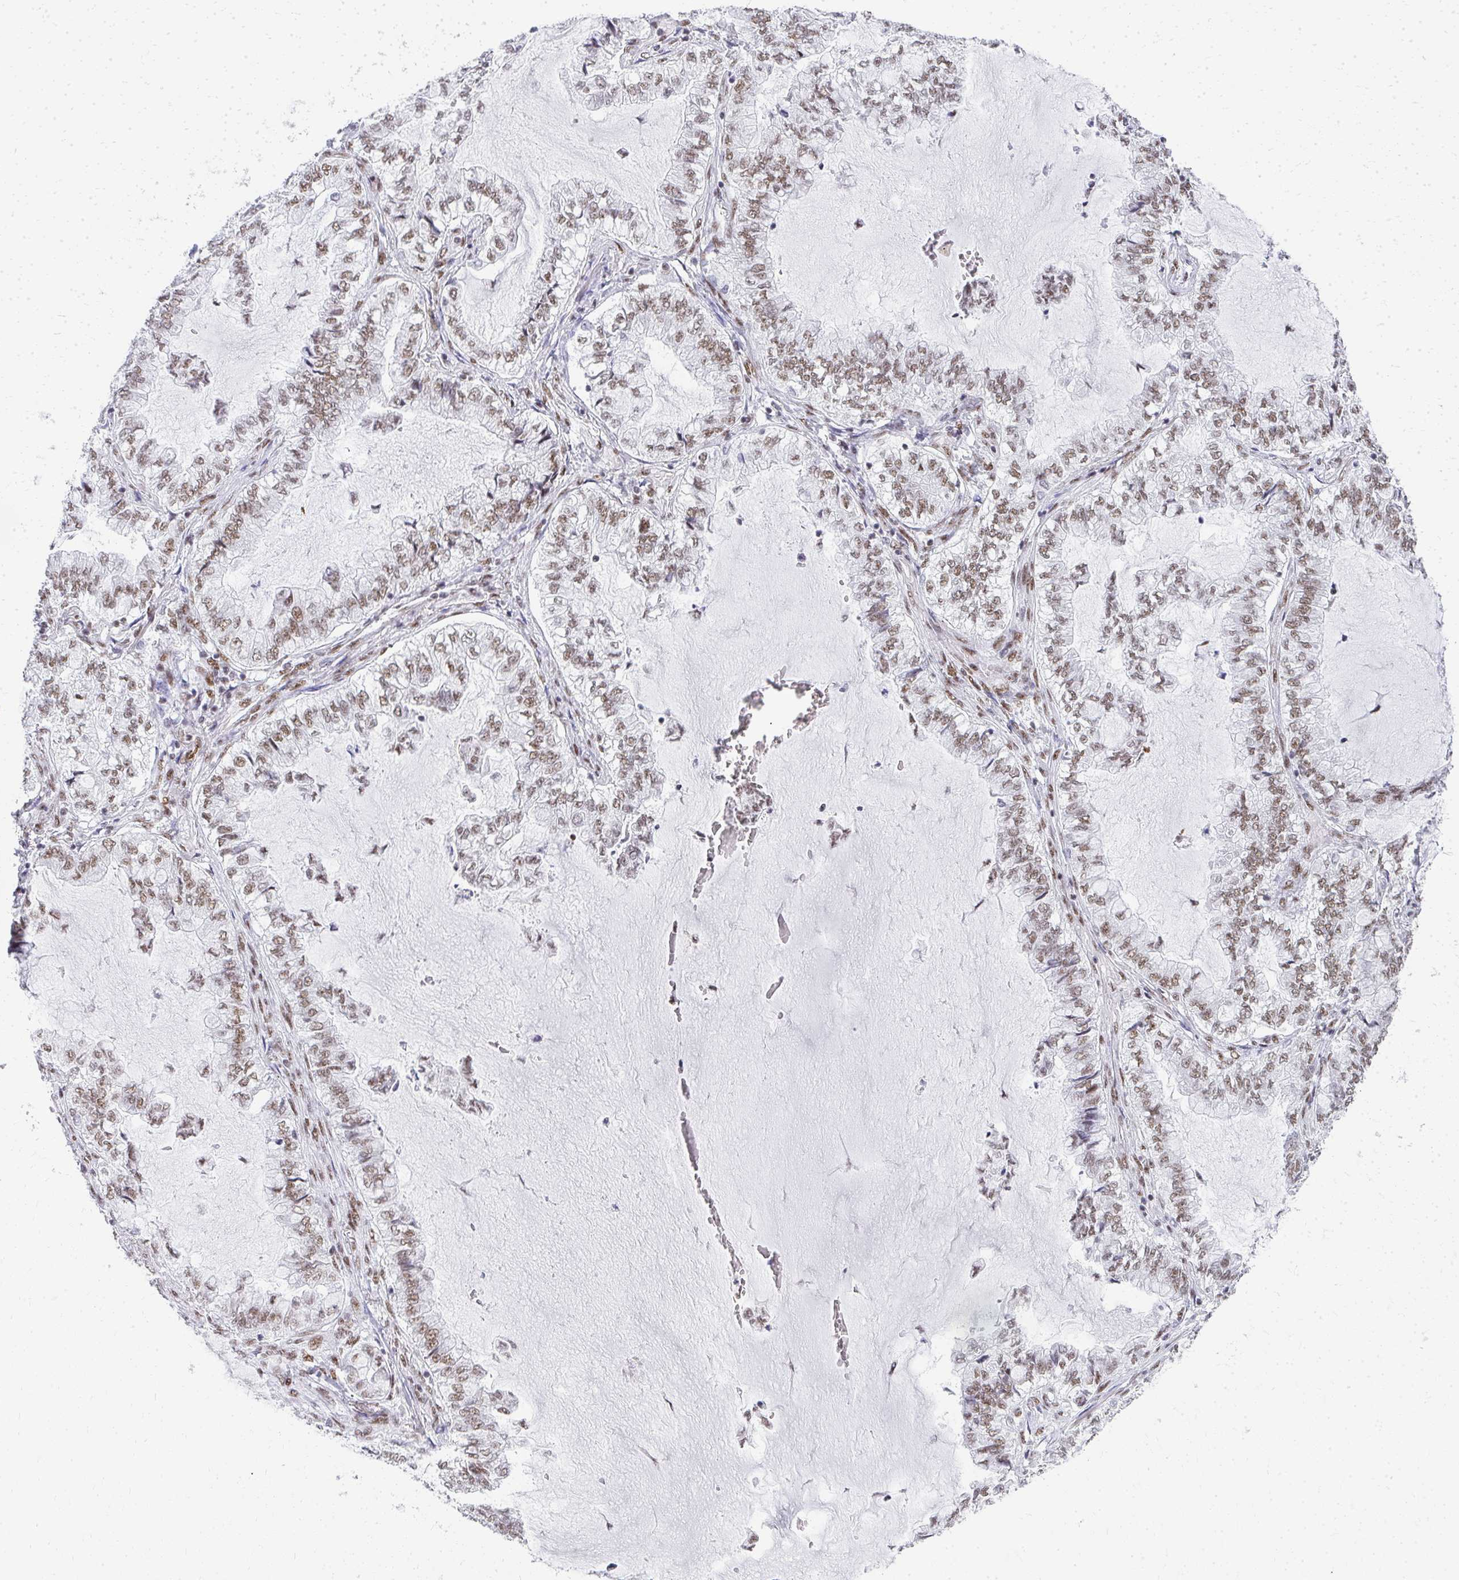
{"staining": {"intensity": "moderate", "quantity": ">75%", "location": "nuclear"}, "tissue": "lung cancer", "cell_type": "Tumor cells", "image_type": "cancer", "snomed": [{"axis": "morphology", "description": "Adenocarcinoma, NOS"}, {"axis": "topography", "description": "Lymph node"}, {"axis": "topography", "description": "Lung"}], "caption": "Lung adenocarcinoma stained for a protein (brown) displays moderate nuclear positive staining in about >75% of tumor cells.", "gene": "CREBBP", "patient": {"sex": "male", "age": 66}}